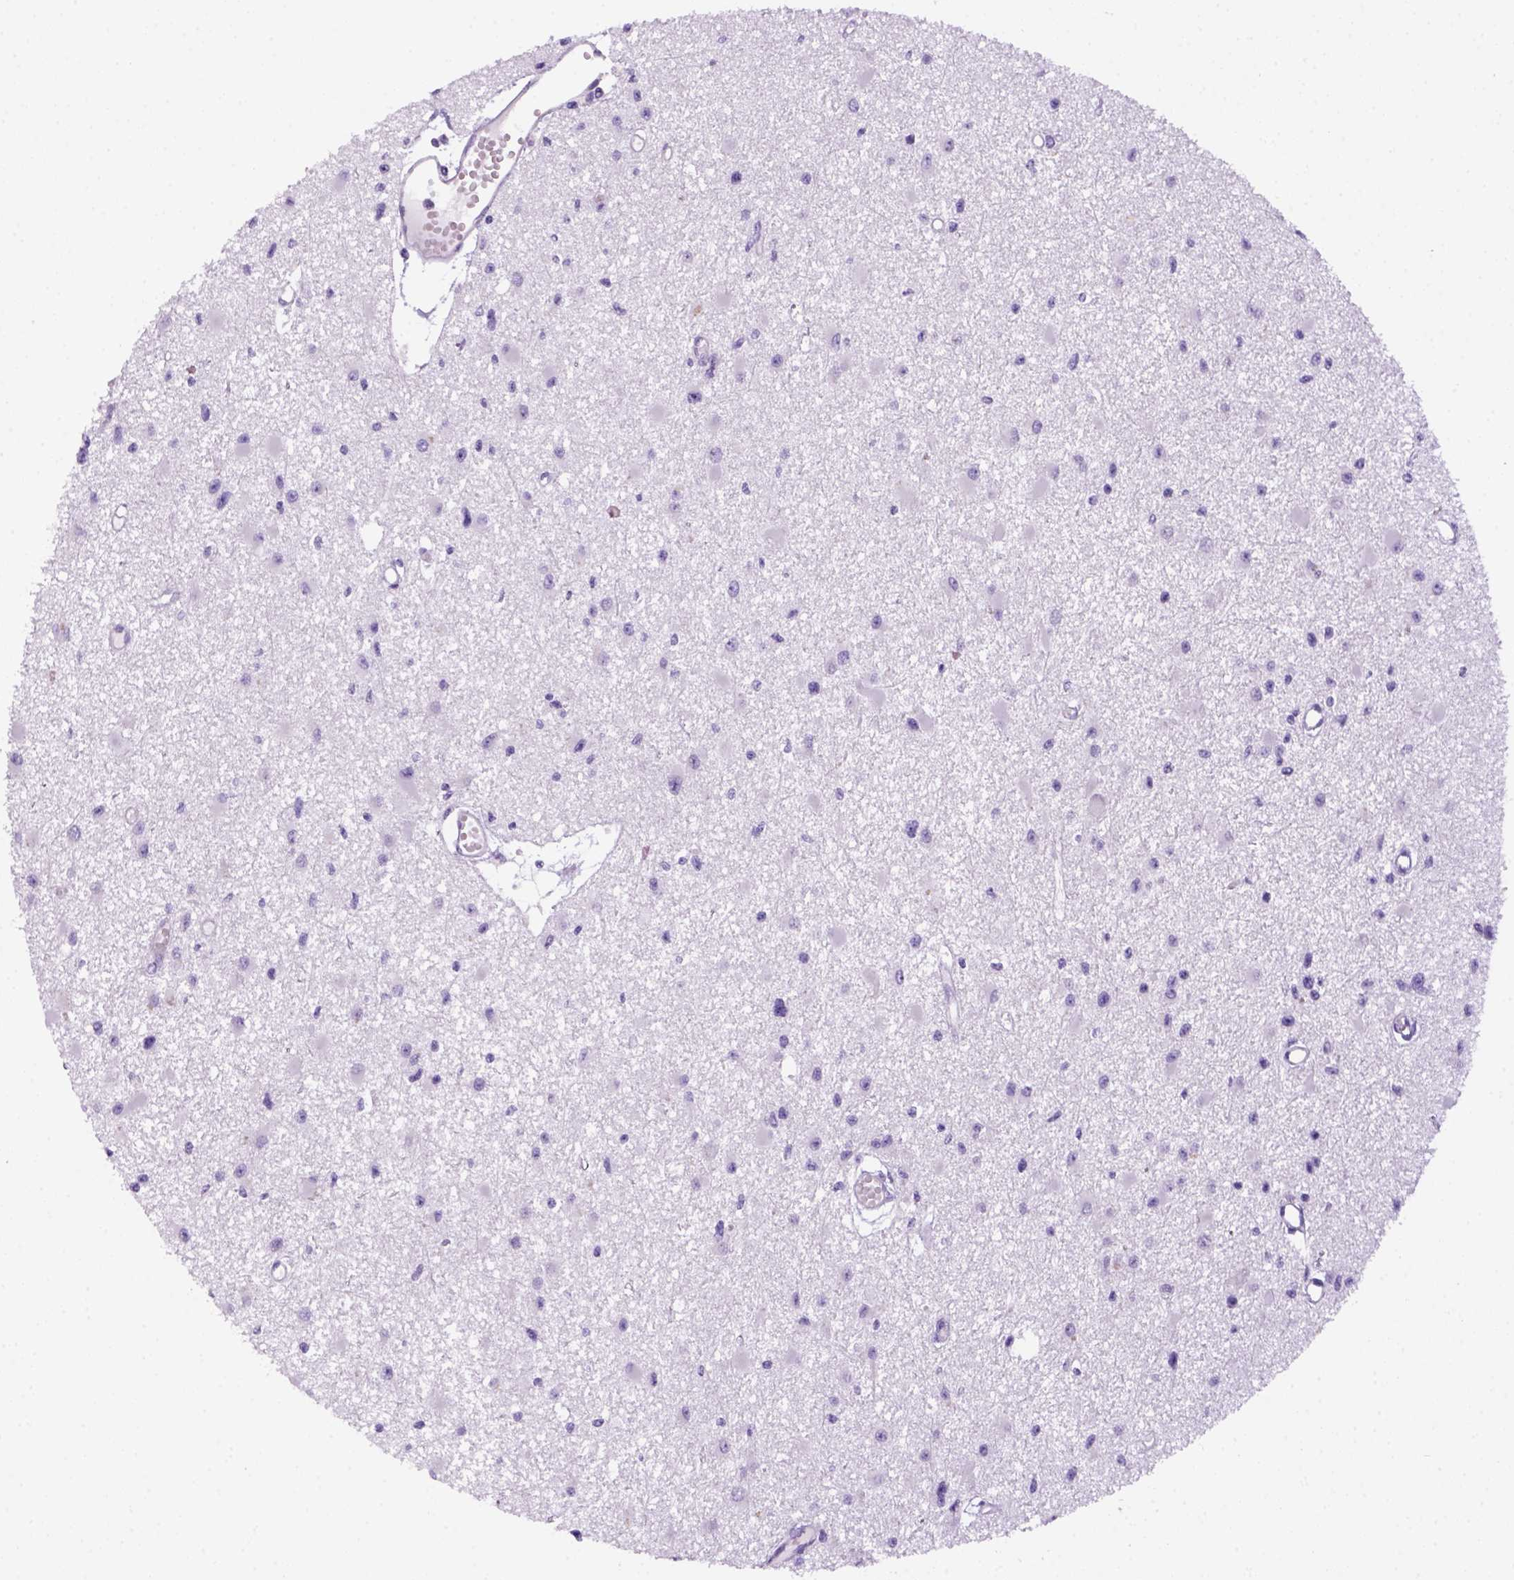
{"staining": {"intensity": "negative", "quantity": "none", "location": "none"}, "tissue": "glioma", "cell_type": "Tumor cells", "image_type": "cancer", "snomed": [{"axis": "morphology", "description": "Glioma, malignant, High grade"}, {"axis": "topography", "description": "Brain"}], "caption": "Tumor cells show no significant expression in malignant glioma (high-grade).", "gene": "DNAH11", "patient": {"sex": "male", "age": 54}}